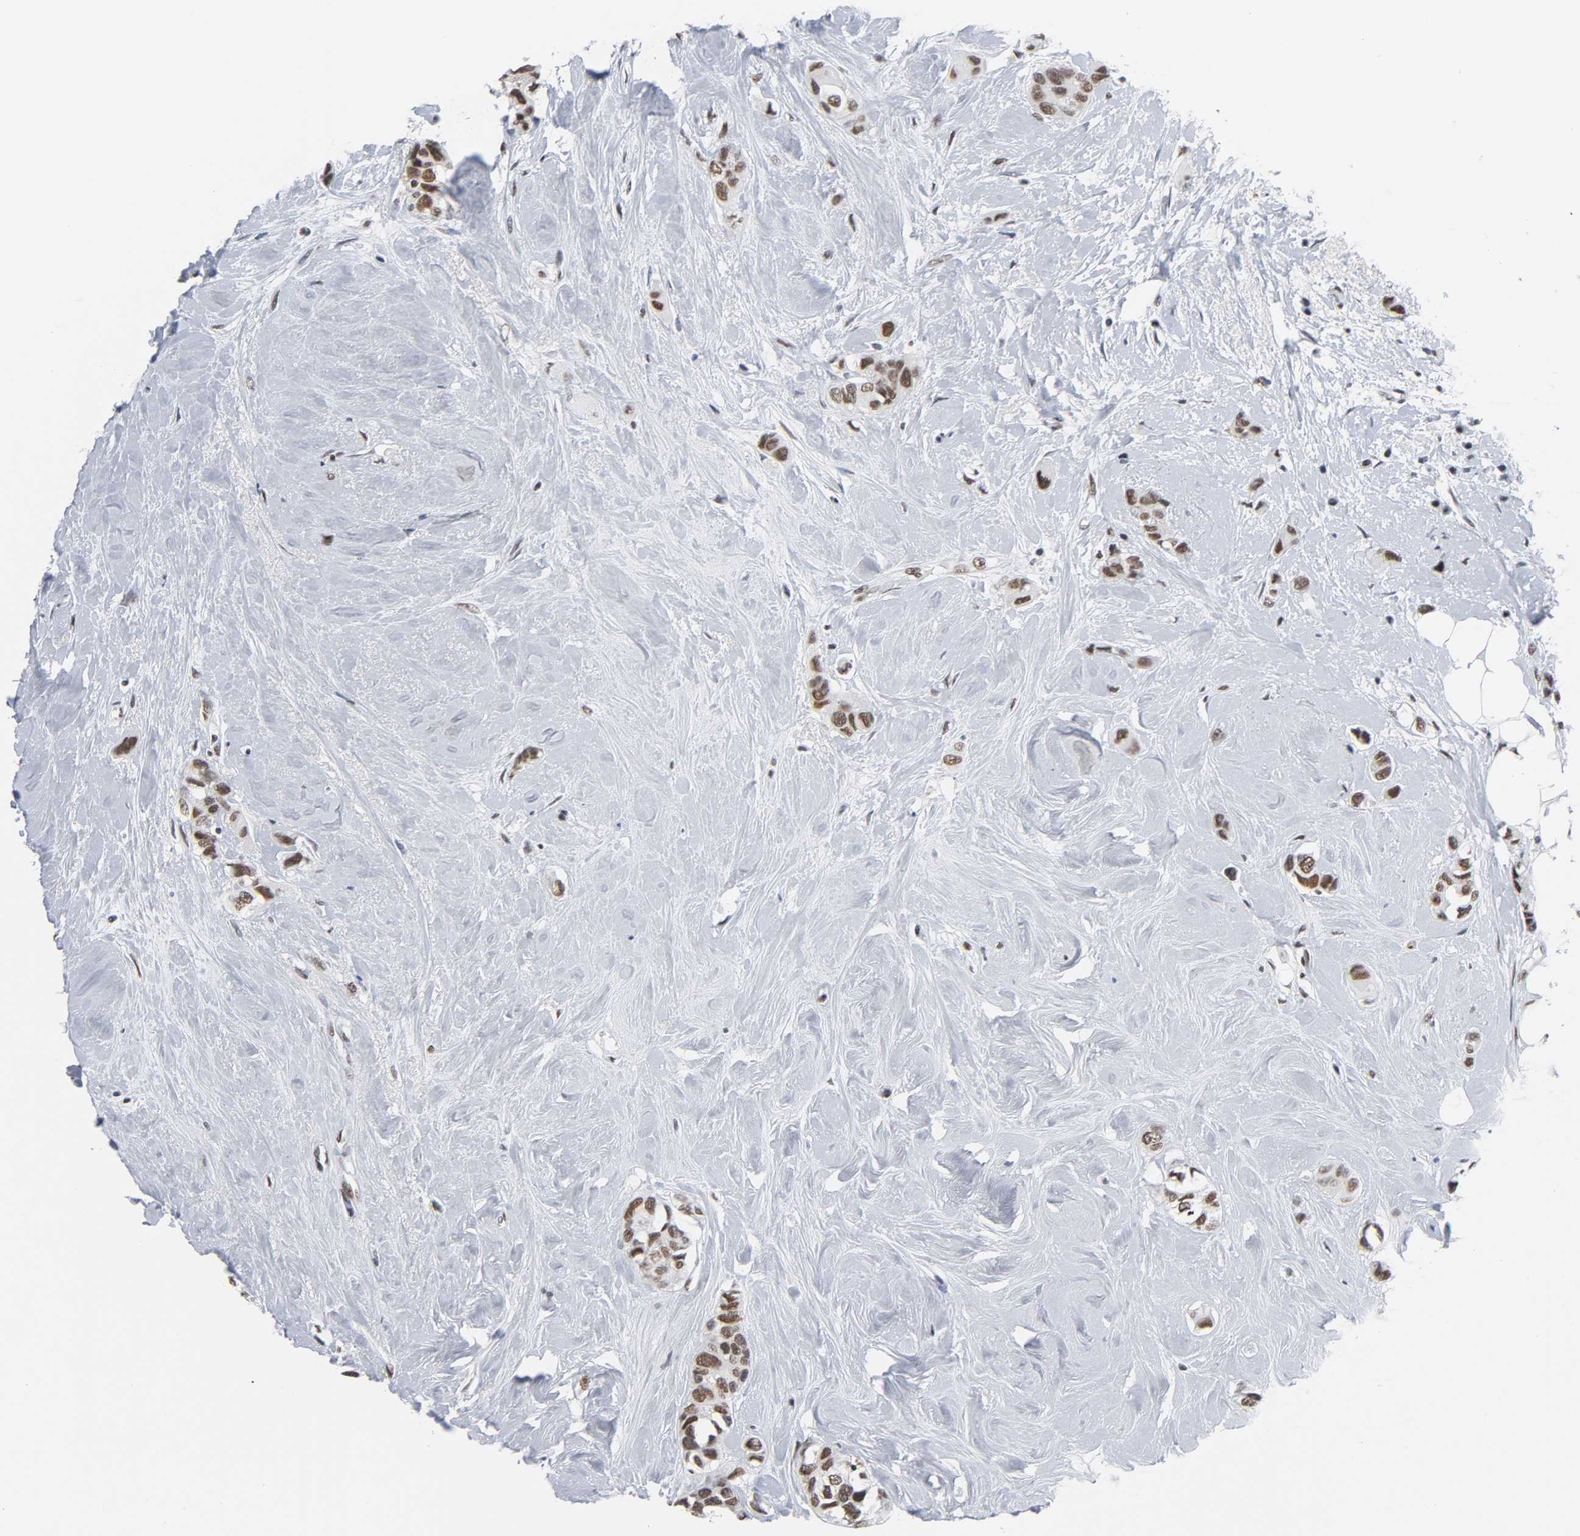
{"staining": {"intensity": "moderate", "quantity": ">75%", "location": "nuclear"}, "tissue": "breast cancer", "cell_type": "Tumor cells", "image_type": "cancer", "snomed": [{"axis": "morphology", "description": "Duct carcinoma"}, {"axis": "topography", "description": "Breast"}], "caption": "The micrograph displays immunohistochemical staining of invasive ductal carcinoma (breast). There is moderate nuclear positivity is identified in approximately >75% of tumor cells. (Brightfield microscopy of DAB IHC at high magnification).", "gene": "CSTF2", "patient": {"sex": "female", "age": 51}}